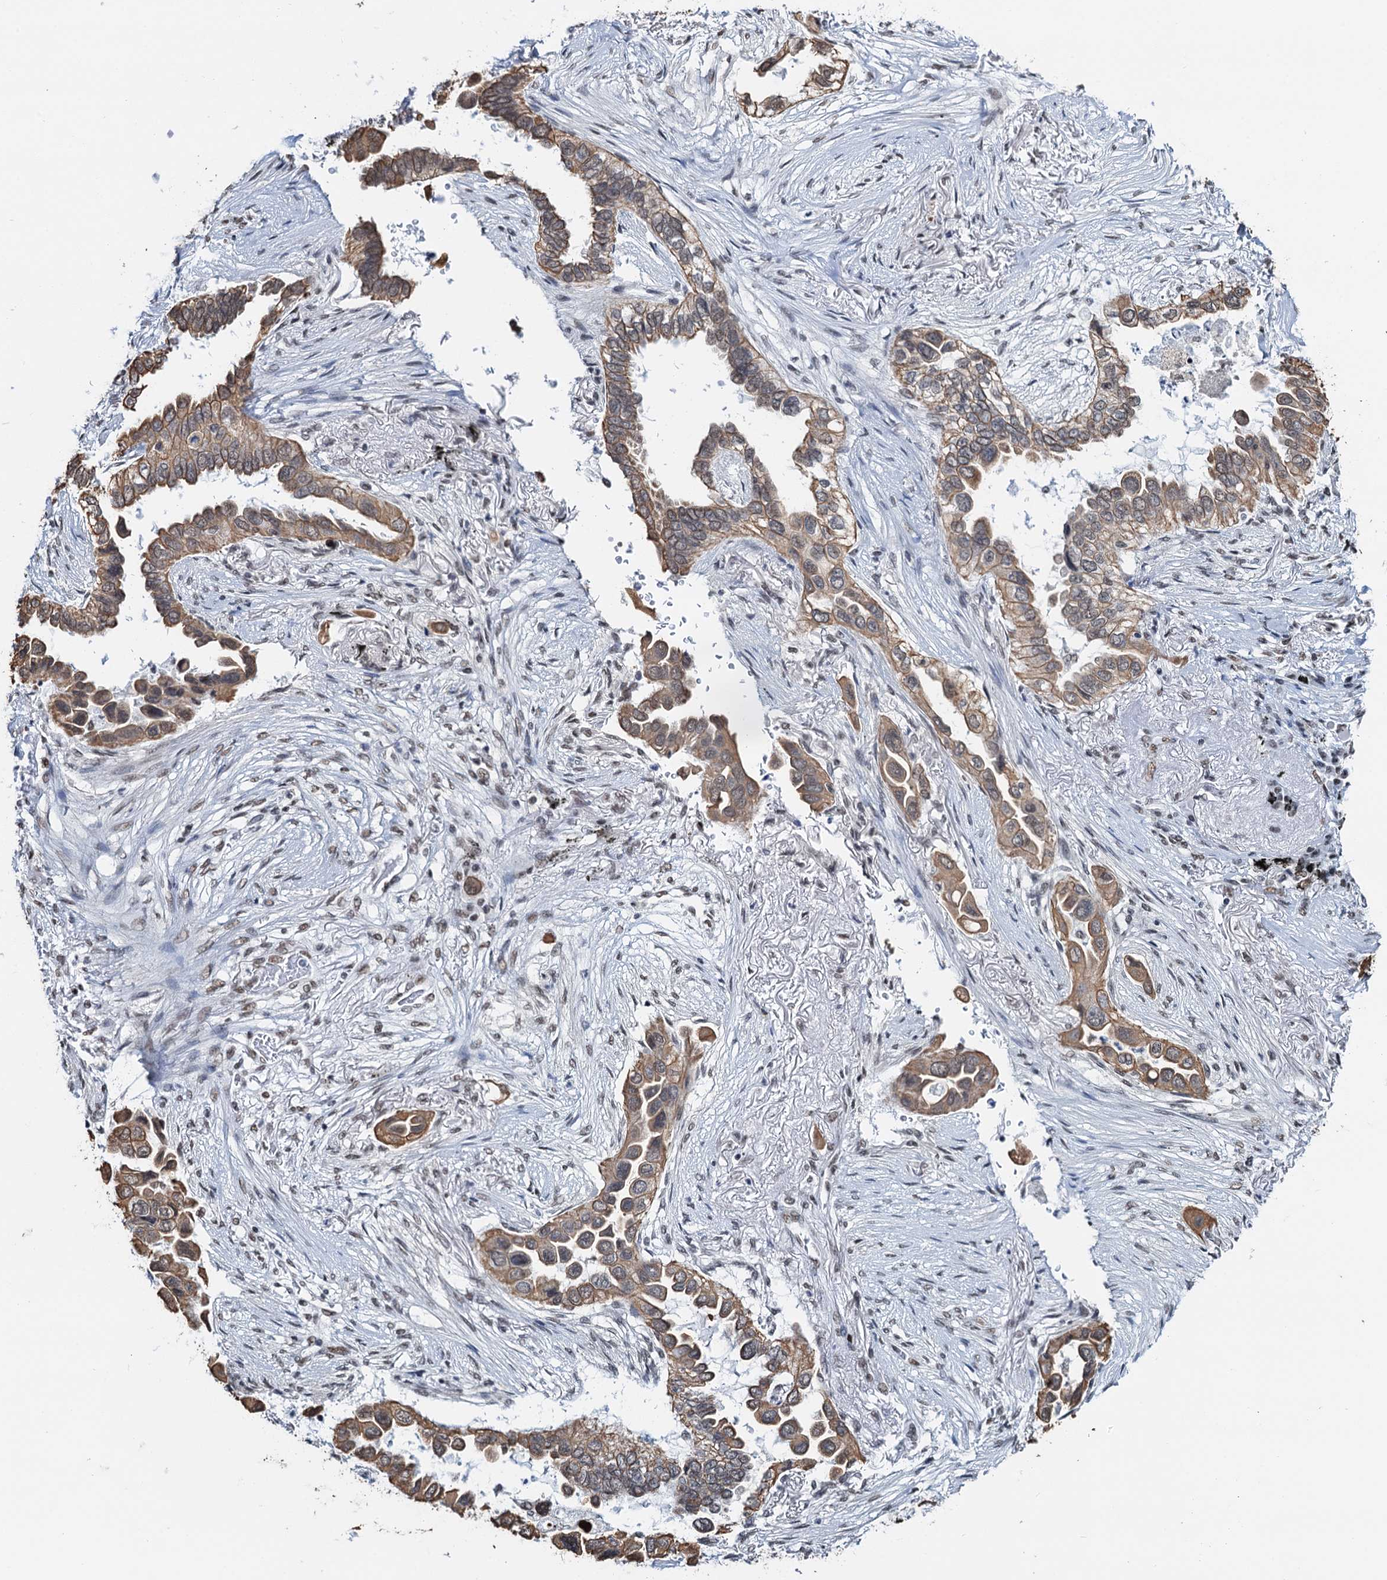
{"staining": {"intensity": "moderate", "quantity": ">75%", "location": "cytoplasmic/membranous,nuclear"}, "tissue": "lung cancer", "cell_type": "Tumor cells", "image_type": "cancer", "snomed": [{"axis": "morphology", "description": "Adenocarcinoma, NOS"}, {"axis": "topography", "description": "Lung"}], "caption": "High-power microscopy captured an immunohistochemistry (IHC) photomicrograph of lung cancer, revealing moderate cytoplasmic/membranous and nuclear staining in approximately >75% of tumor cells. (IHC, brightfield microscopy, high magnification).", "gene": "ZNF609", "patient": {"sex": "female", "age": 76}}